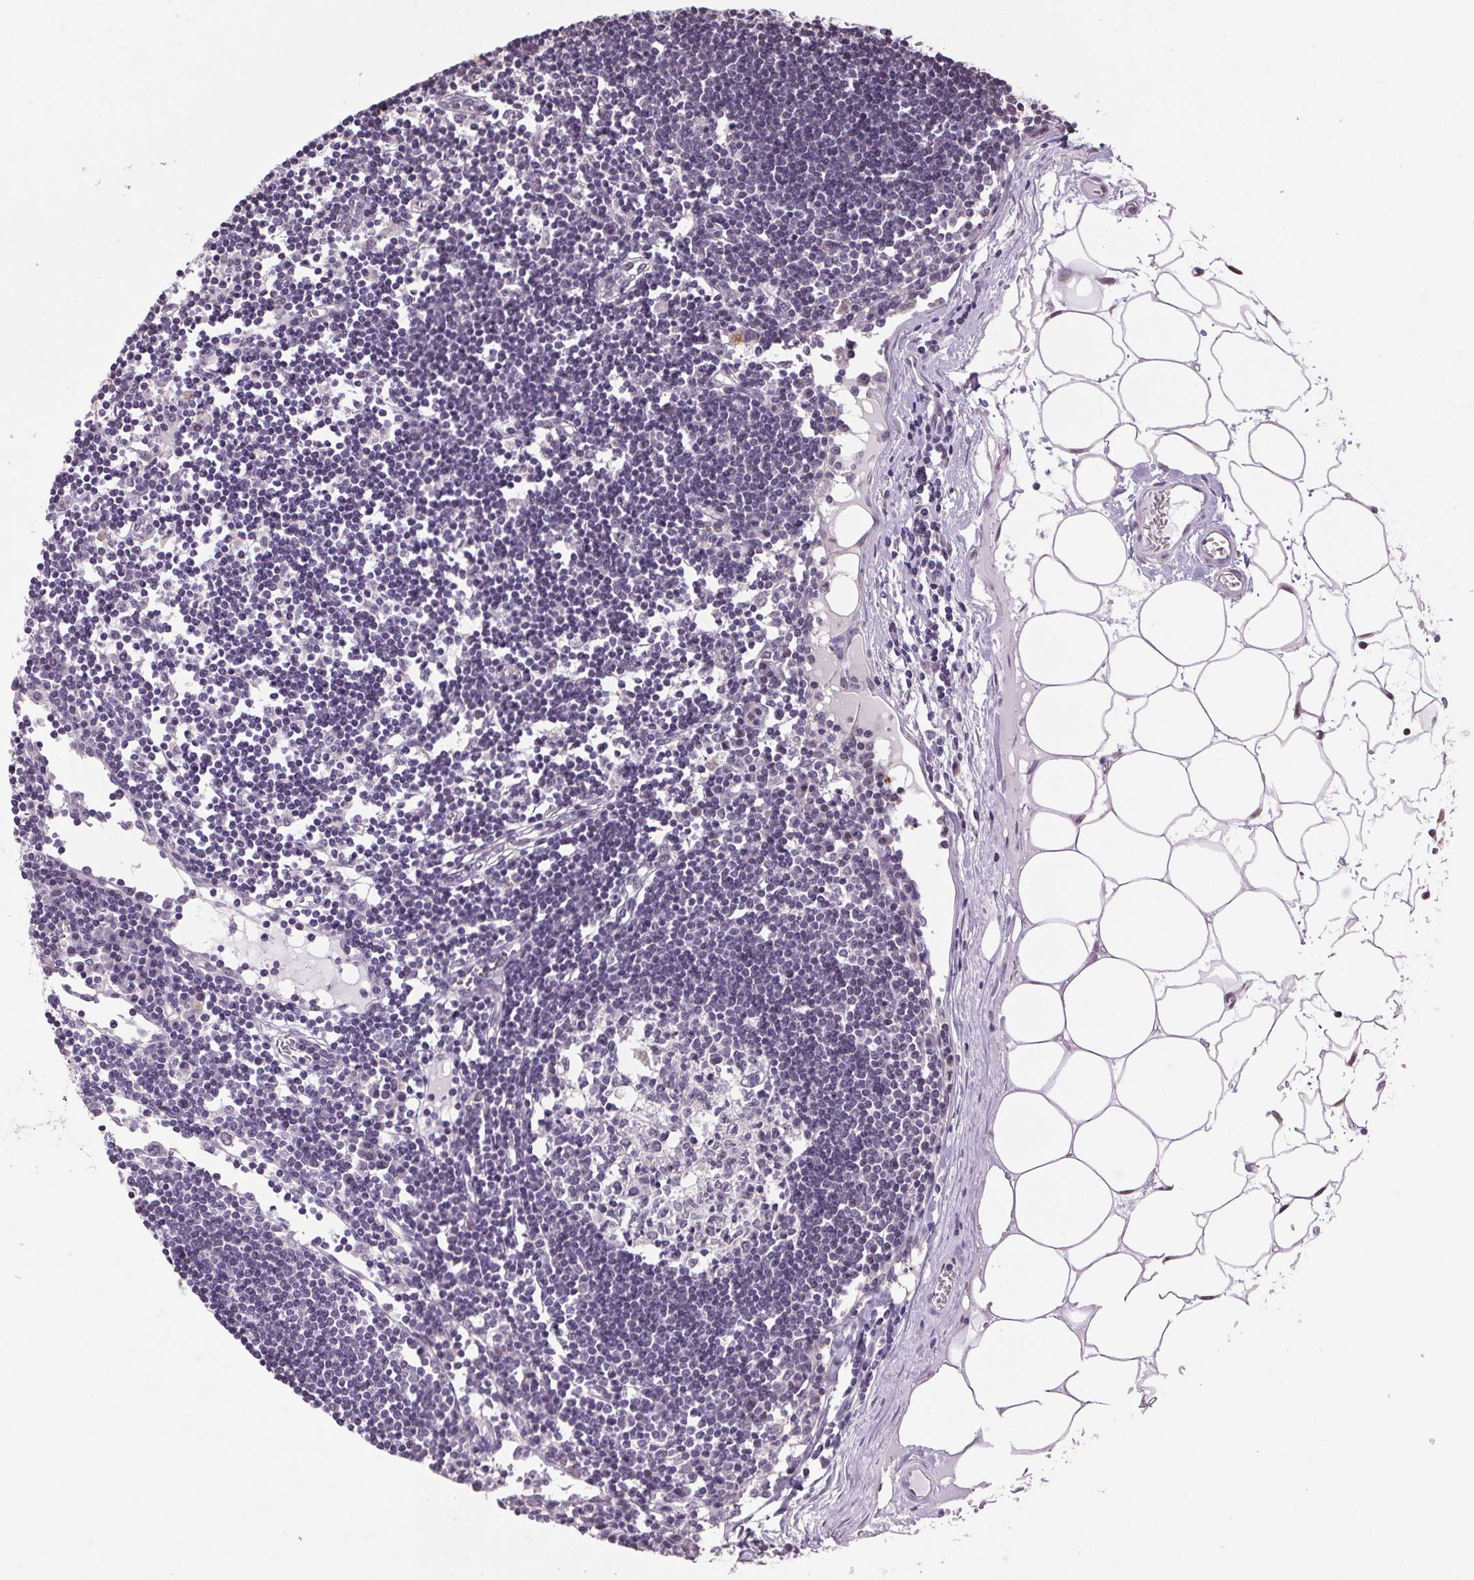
{"staining": {"intensity": "negative", "quantity": "none", "location": "none"}, "tissue": "lymph node", "cell_type": "Germinal center cells", "image_type": "normal", "snomed": [{"axis": "morphology", "description": "Normal tissue, NOS"}, {"axis": "topography", "description": "Lymph node"}], "caption": "The histopathology image demonstrates no staining of germinal center cells in normal lymph node. (DAB (3,3'-diaminobenzidine) immunohistochemistry visualized using brightfield microscopy, high magnification).", "gene": "VWA3B", "patient": {"sex": "female", "age": 65}}